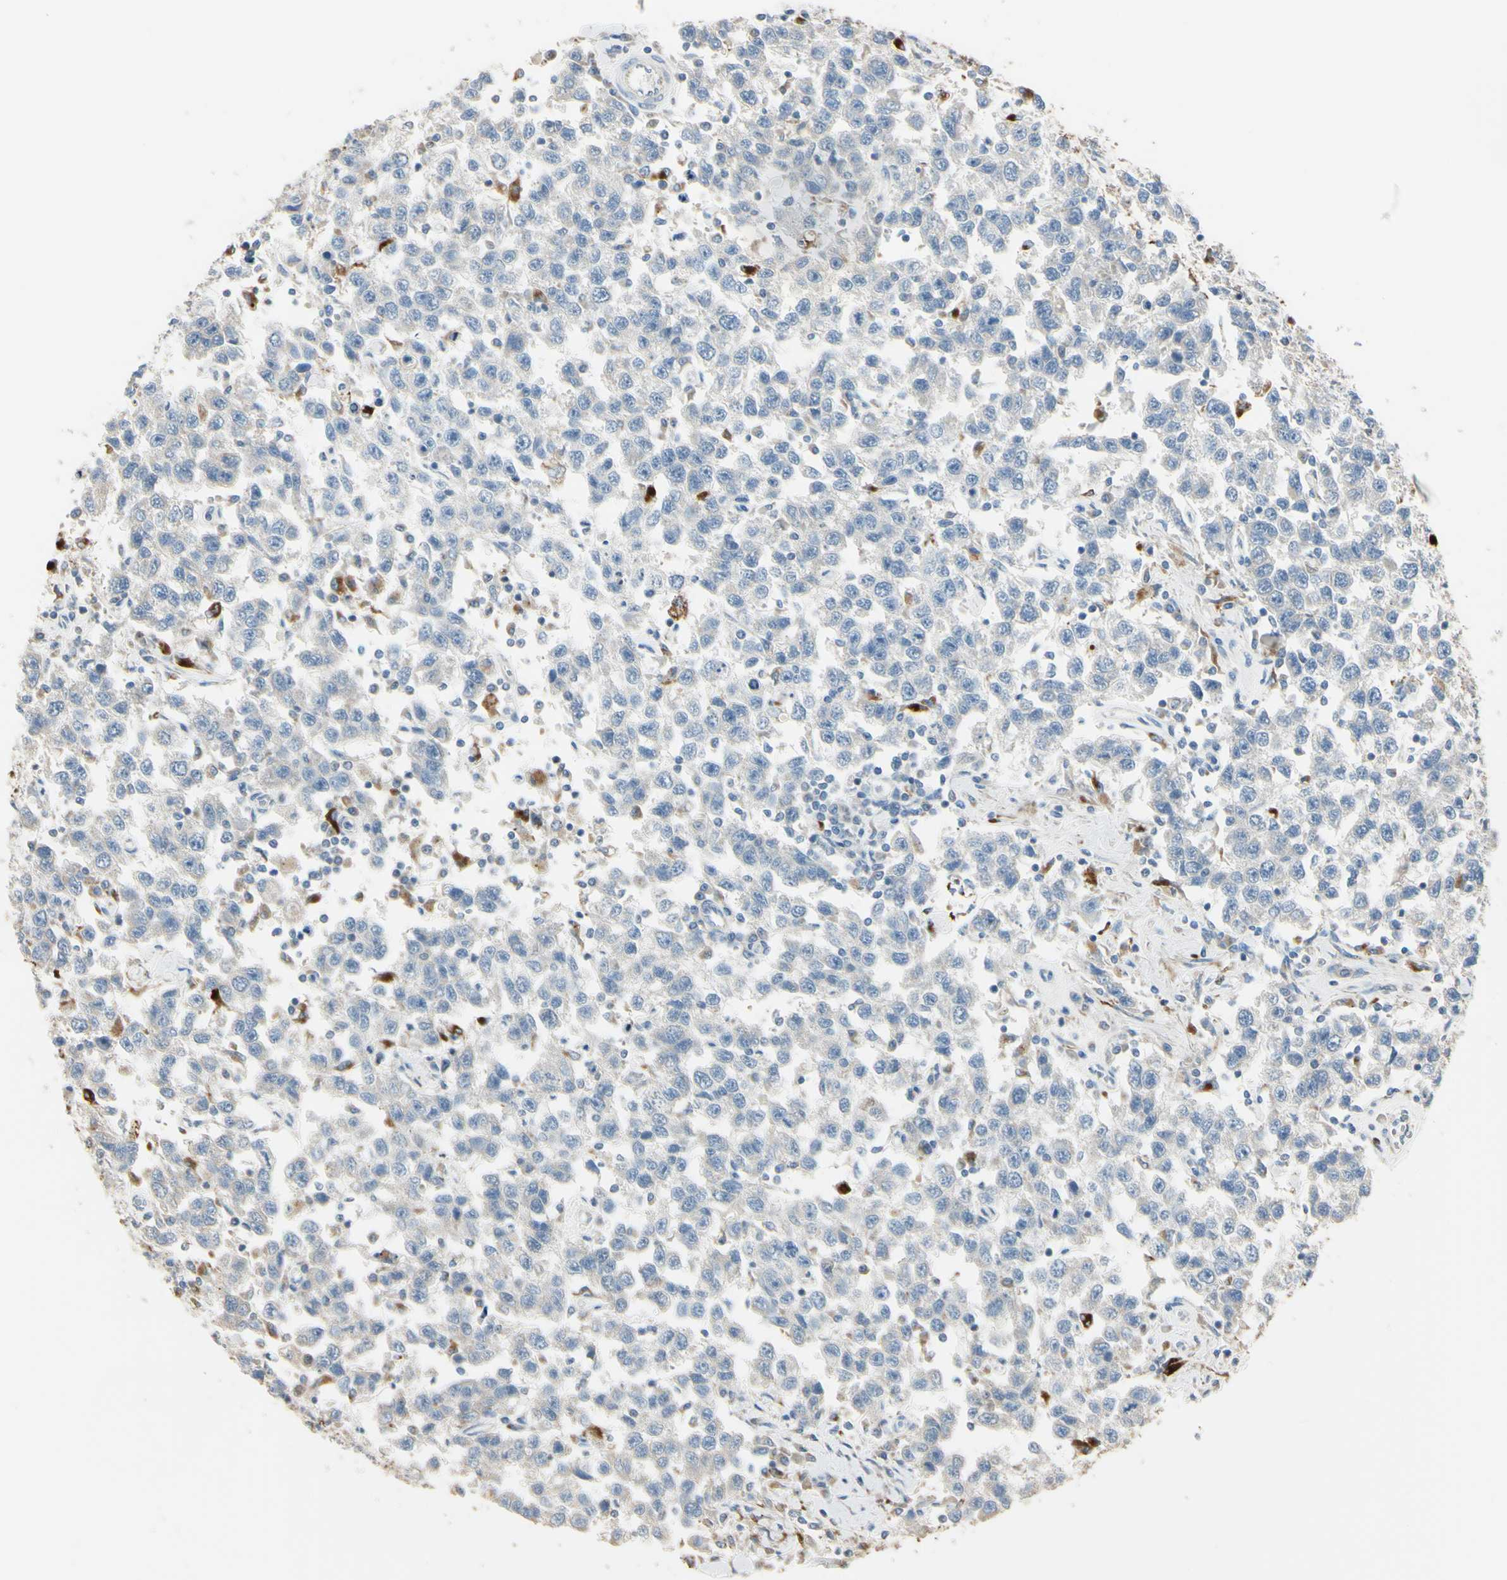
{"staining": {"intensity": "negative", "quantity": "none", "location": "none"}, "tissue": "testis cancer", "cell_type": "Tumor cells", "image_type": "cancer", "snomed": [{"axis": "morphology", "description": "Seminoma, NOS"}, {"axis": "topography", "description": "Testis"}], "caption": "This is a micrograph of immunohistochemistry staining of testis cancer (seminoma), which shows no expression in tumor cells.", "gene": "ANGPTL1", "patient": {"sex": "male", "age": 41}}